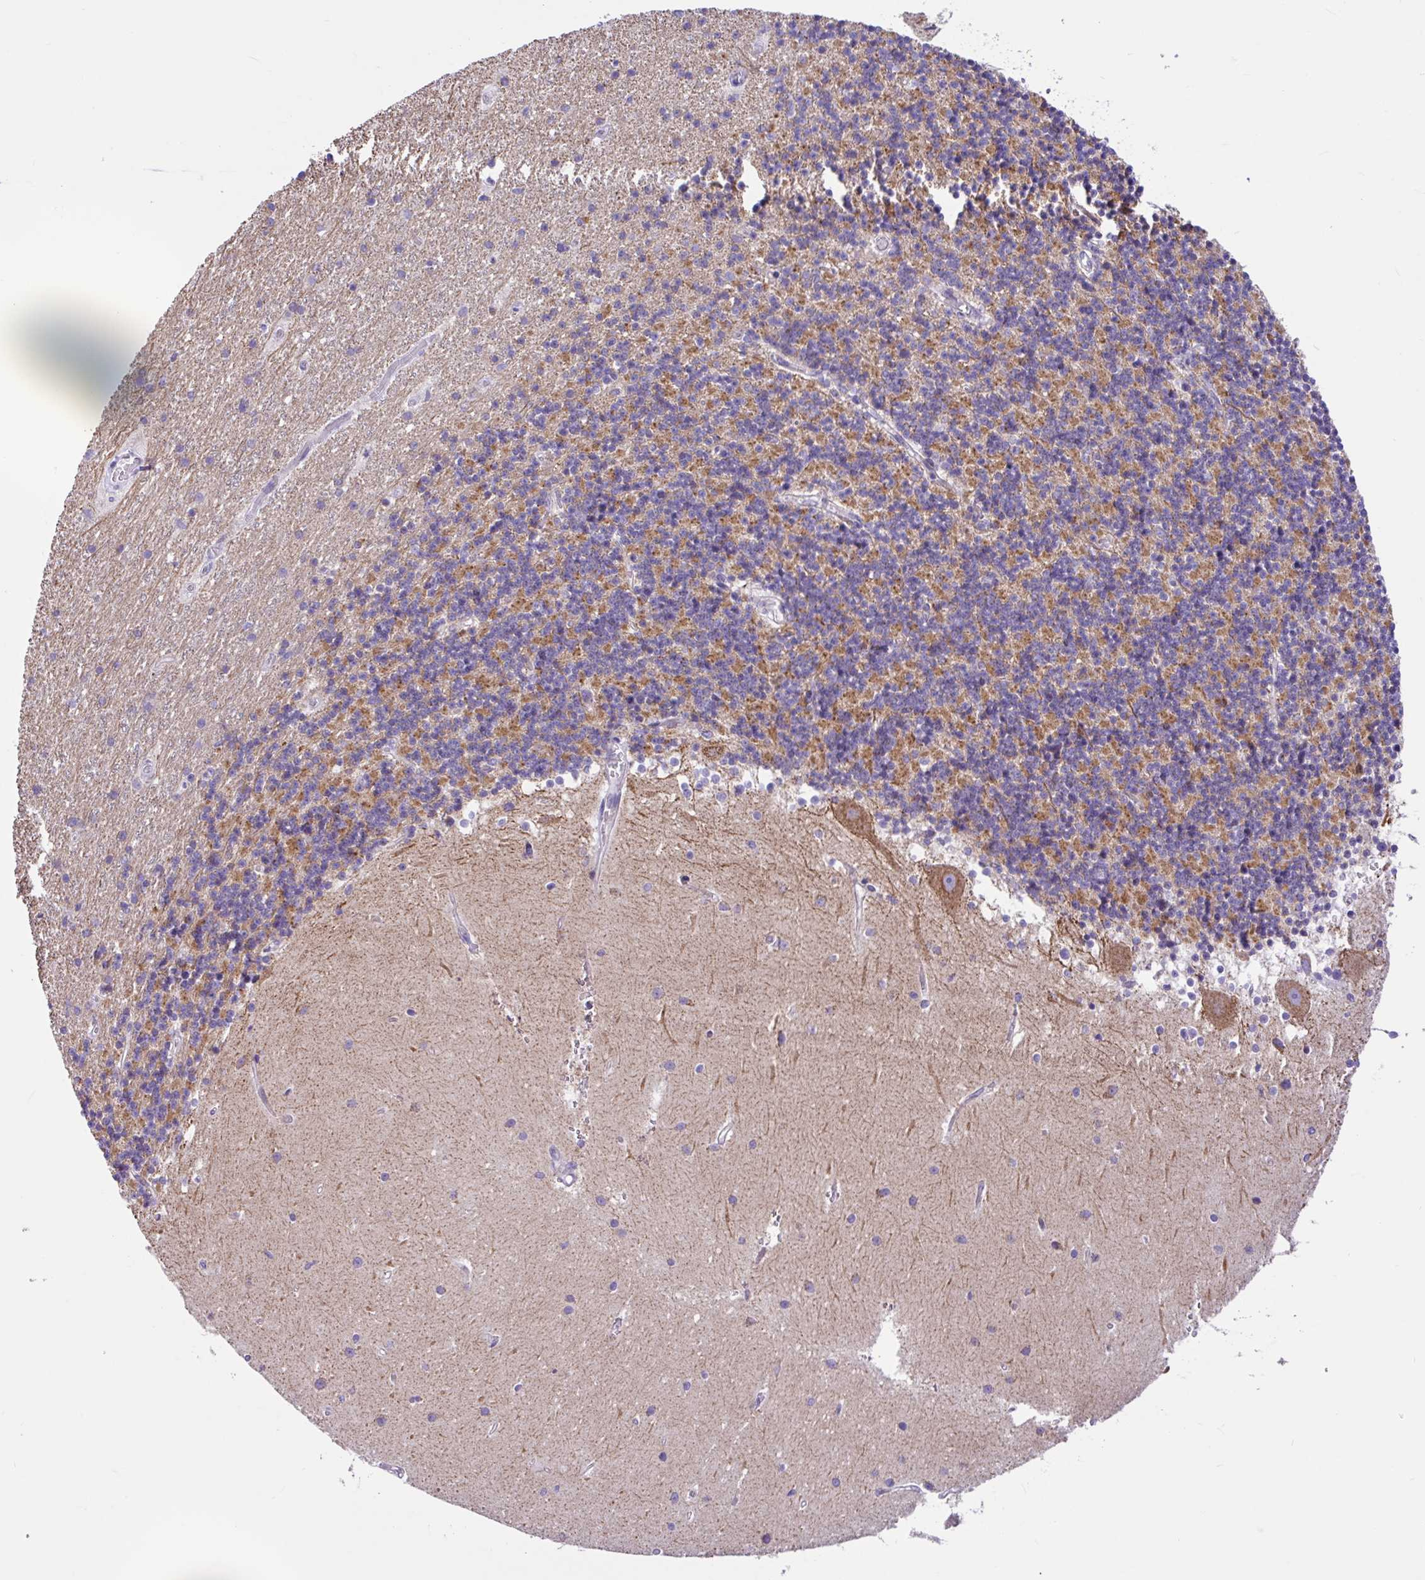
{"staining": {"intensity": "moderate", "quantity": ">75%", "location": "cytoplasmic/membranous"}, "tissue": "cerebellum", "cell_type": "Cells in granular layer", "image_type": "normal", "snomed": [{"axis": "morphology", "description": "Normal tissue, NOS"}, {"axis": "topography", "description": "Cerebellum"}], "caption": "Unremarkable cerebellum reveals moderate cytoplasmic/membranous staining in about >75% of cells in granular layer, visualized by immunohistochemistry.", "gene": "NDUFS2", "patient": {"sex": "male", "age": 54}}